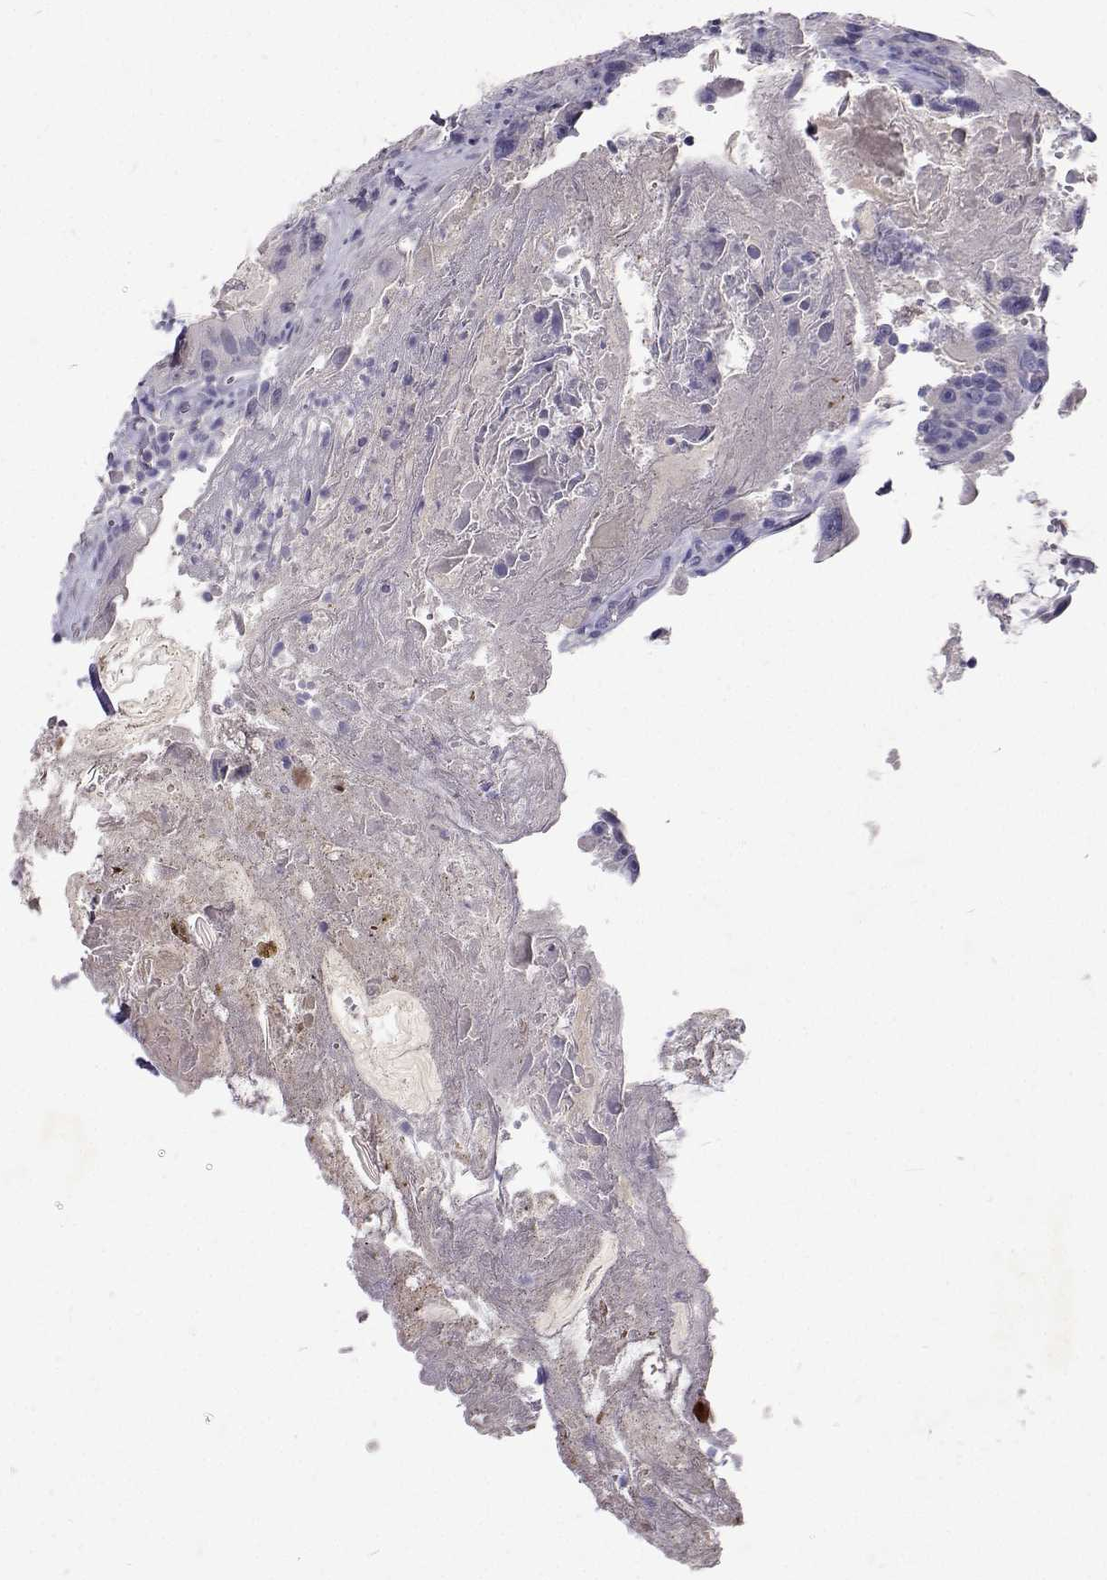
{"staining": {"intensity": "negative", "quantity": "none", "location": "none"}, "tissue": "colorectal cancer", "cell_type": "Tumor cells", "image_type": "cancer", "snomed": [{"axis": "morphology", "description": "Adenocarcinoma, NOS"}, {"axis": "topography", "description": "Colon"}], "caption": "DAB immunohistochemical staining of colorectal cancer demonstrates no significant positivity in tumor cells. (DAB immunohistochemistry (IHC), high magnification).", "gene": "CFAP44", "patient": {"sex": "female", "age": 86}}